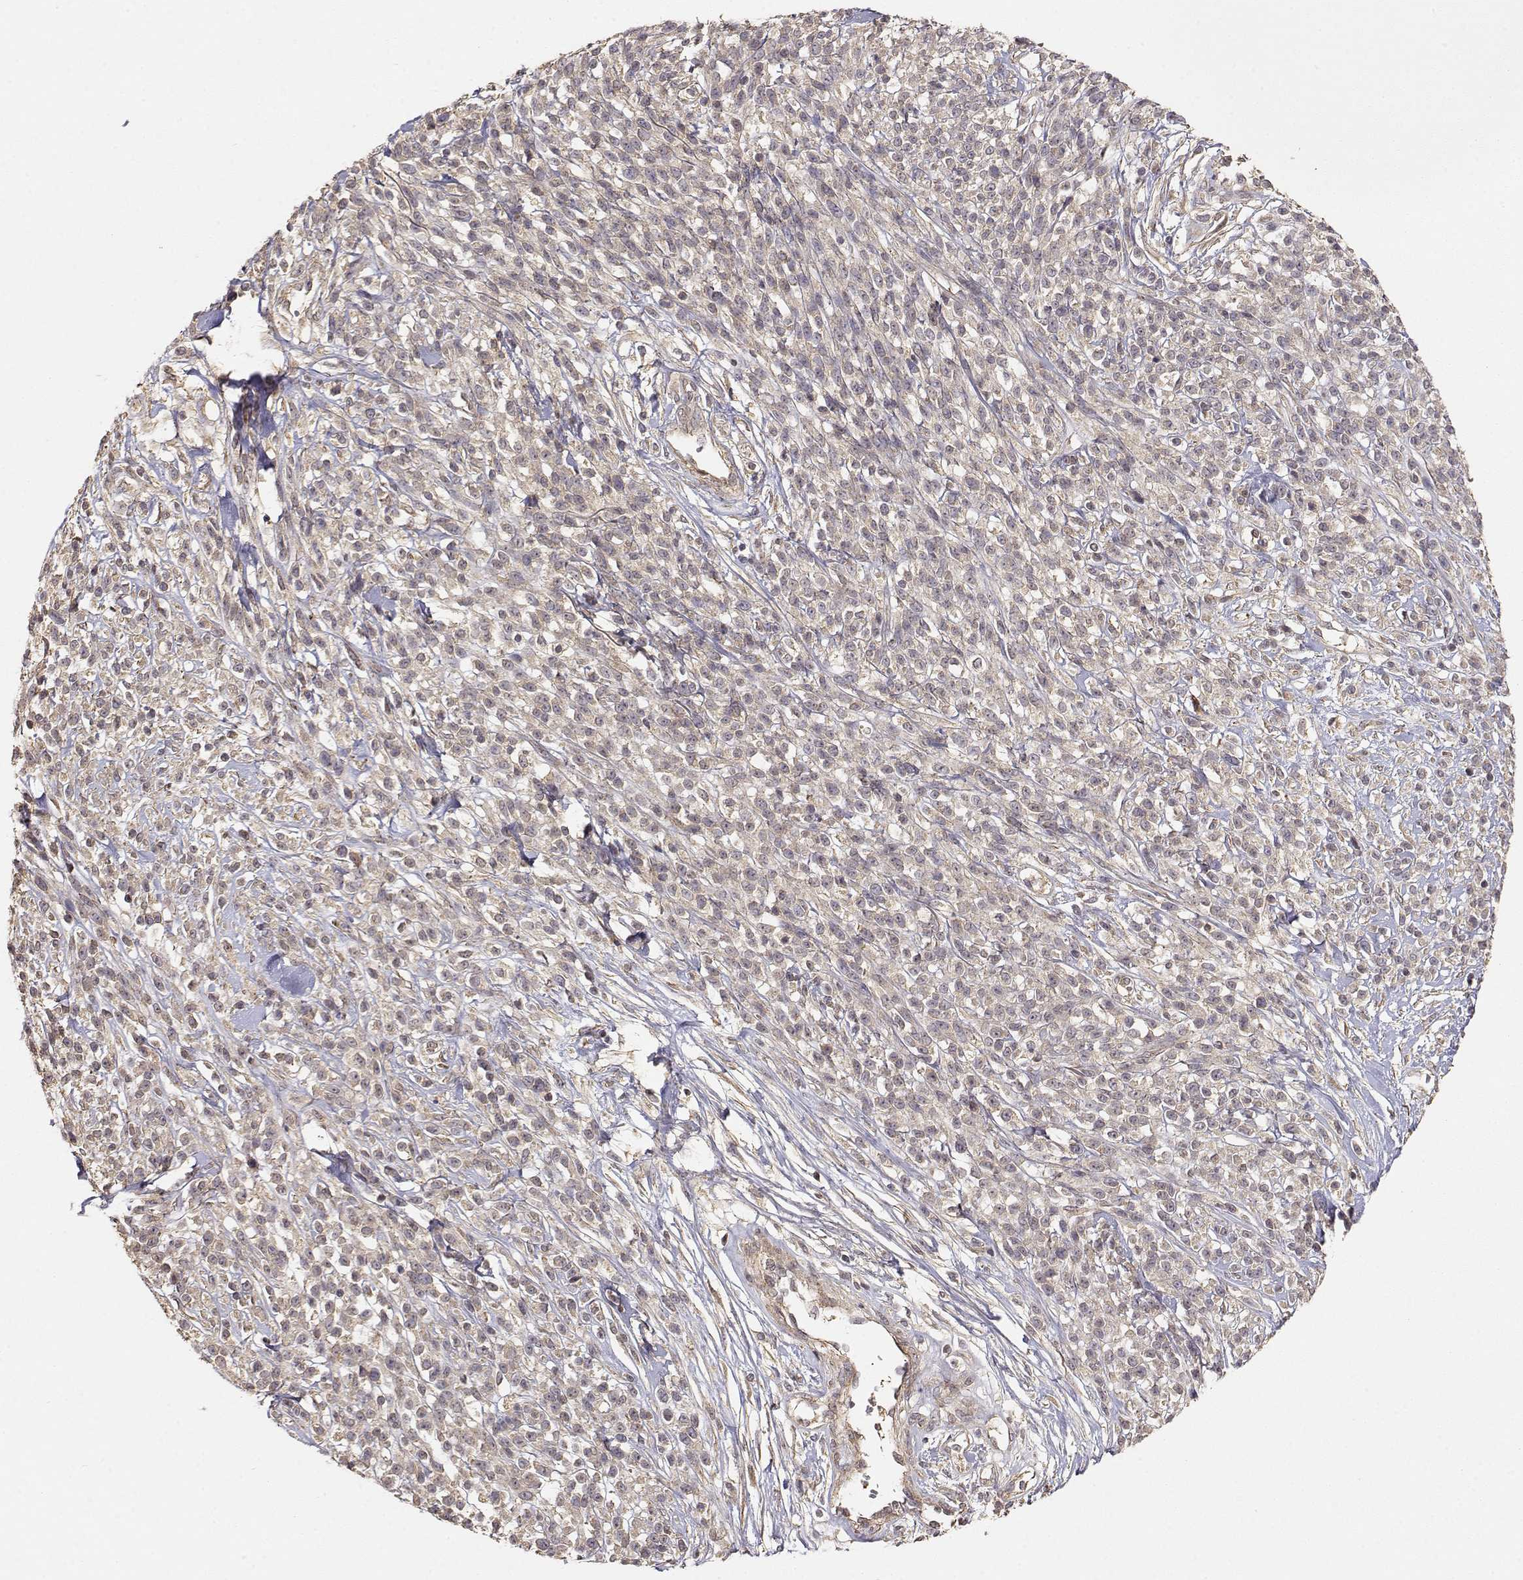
{"staining": {"intensity": "weak", "quantity": ">75%", "location": "cytoplasmic/membranous"}, "tissue": "melanoma", "cell_type": "Tumor cells", "image_type": "cancer", "snomed": [{"axis": "morphology", "description": "Malignant melanoma, NOS"}, {"axis": "topography", "description": "Skin"}, {"axis": "topography", "description": "Skin of trunk"}], "caption": "Weak cytoplasmic/membranous positivity for a protein is seen in approximately >75% of tumor cells of malignant melanoma using immunohistochemistry.", "gene": "PICK1", "patient": {"sex": "male", "age": 74}}